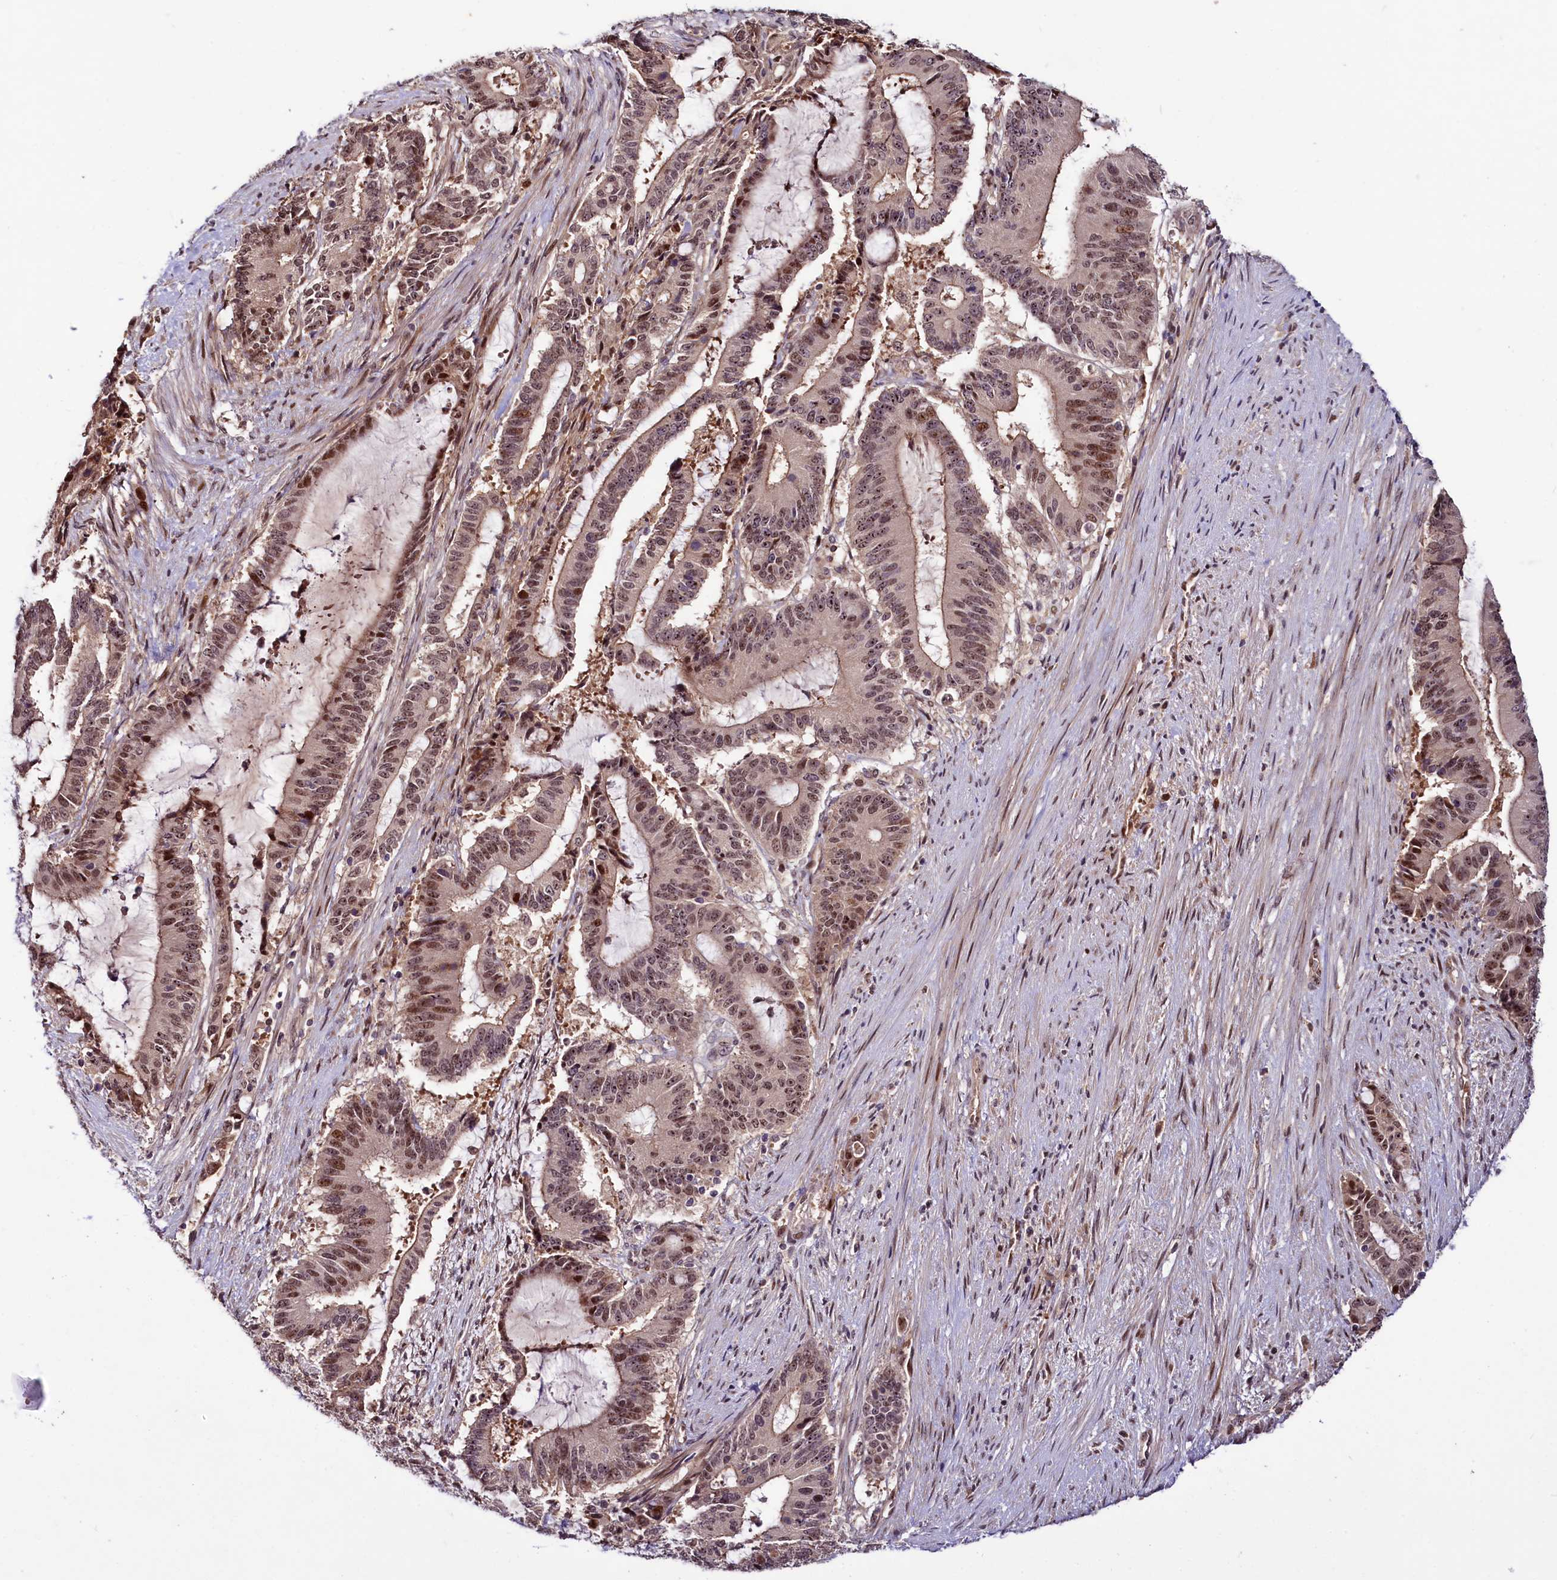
{"staining": {"intensity": "moderate", "quantity": ">75%", "location": "nuclear"}, "tissue": "liver cancer", "cell_type": "Tumor cells", "image_type": "cancer", "snomed": [{"axis": "morphology", "description": "Normal tissue, NOS"}, {"axis": "morphology", "description": "Cholangiocarcinoma"}, {"axis": "topography", "description": "Liver"}, {"axis": "topography", "description": "Peripheral nerve tissue"}], "caption": "A high-resolution image shows immunohistochemistry (IHC) staining of liver cancer, which shows moderate nuclear positivity in about >75% of tumor cells.", "gene": "N4BP2L1", "patient": {"sex": "female", "age": 73}}